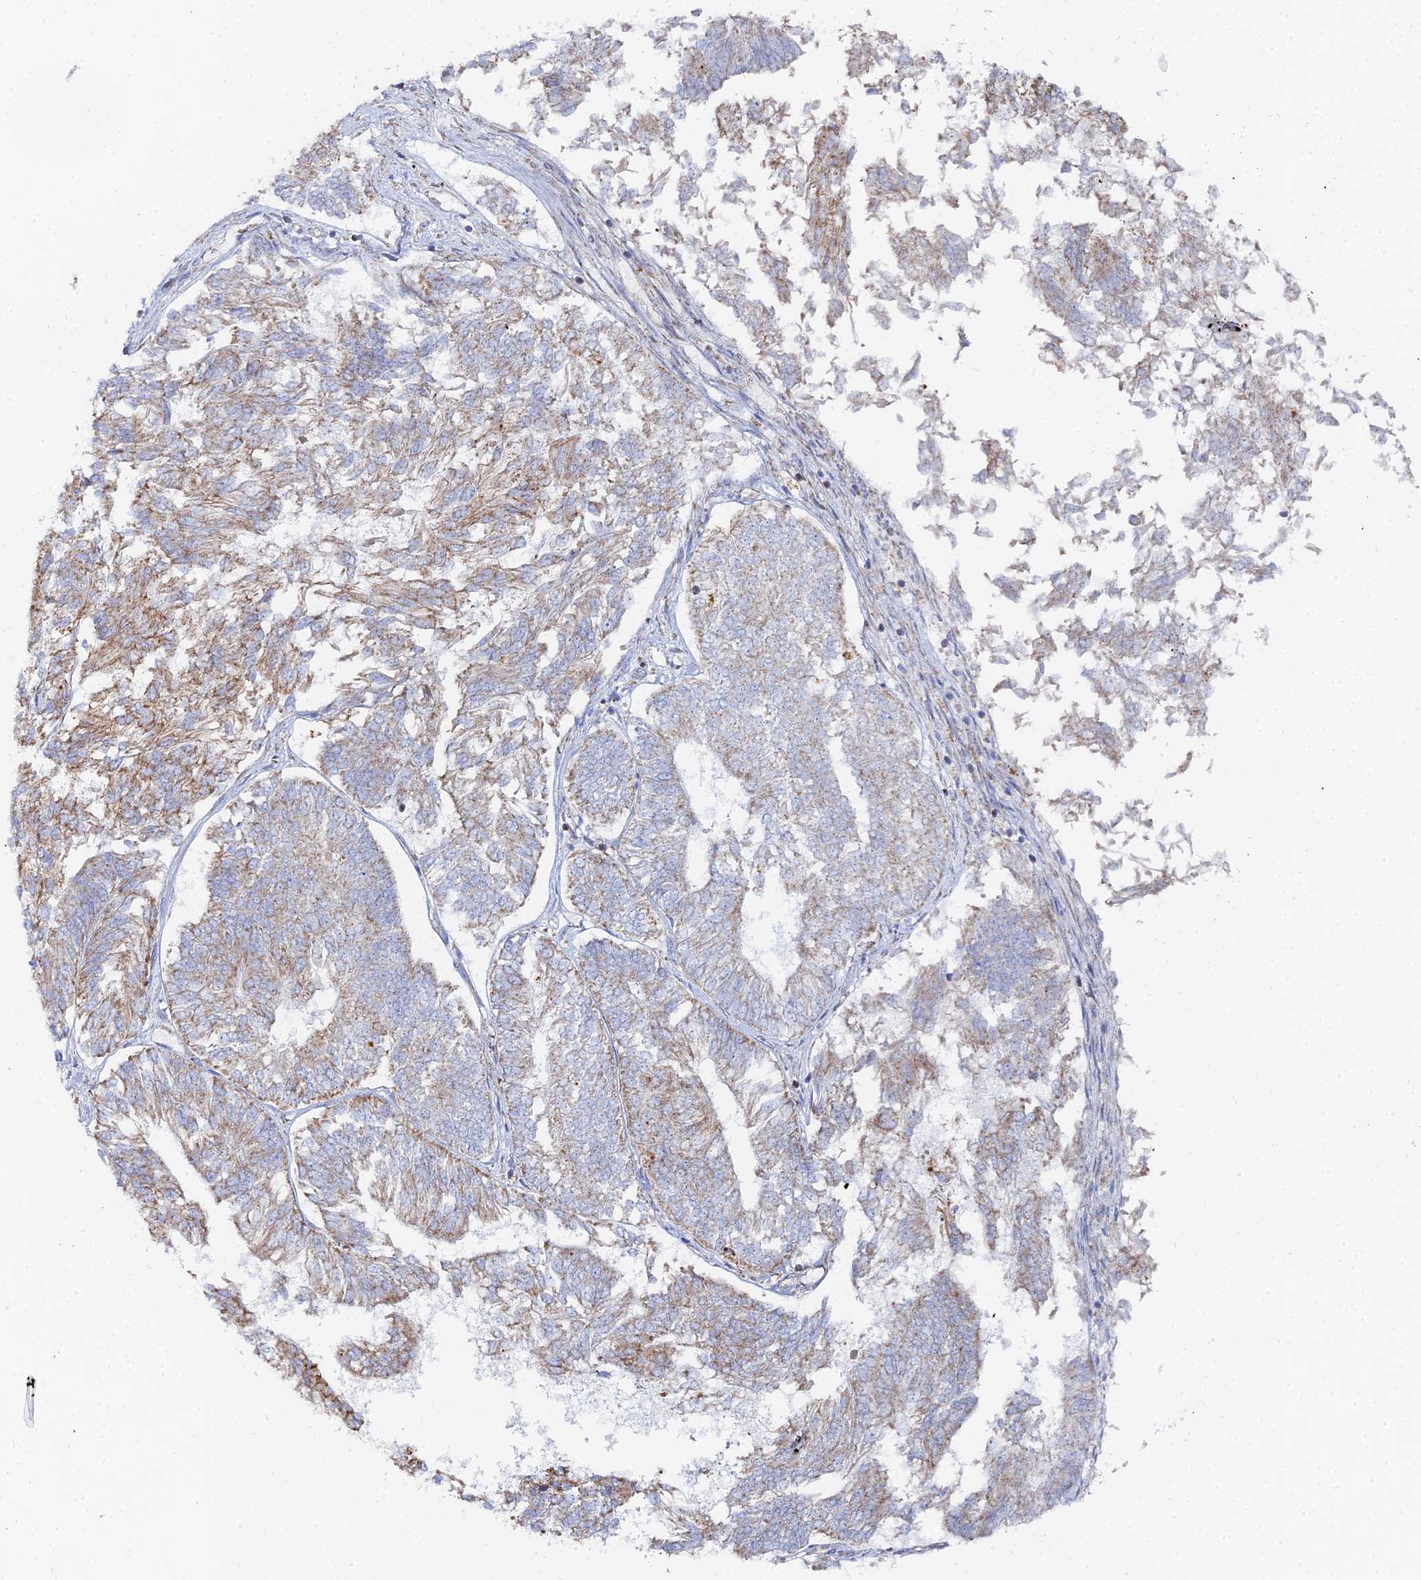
{"staining": {"intensity": "moderate", "quantity": ">75%", "location": "cytoplasmic/membranous"}, "tissue": "endometrial cancer", "cell_type": "Tumor cells", "image_type": "cancer", "snomed": [{"axis": "morphology", "description": "Adenocarcinoma, NOS"}, {"axis": "topography", "description": "Endometrium"}], "caption": "Immunohistochemistry of human adenocarcinoma (endometrial) exhibits medium levels of moderate cytoplasmic/membranous positivity in approximately >75% of tumor cells.", "gene": "MPC1", "patient": {"sex": "female", "age": 58}}